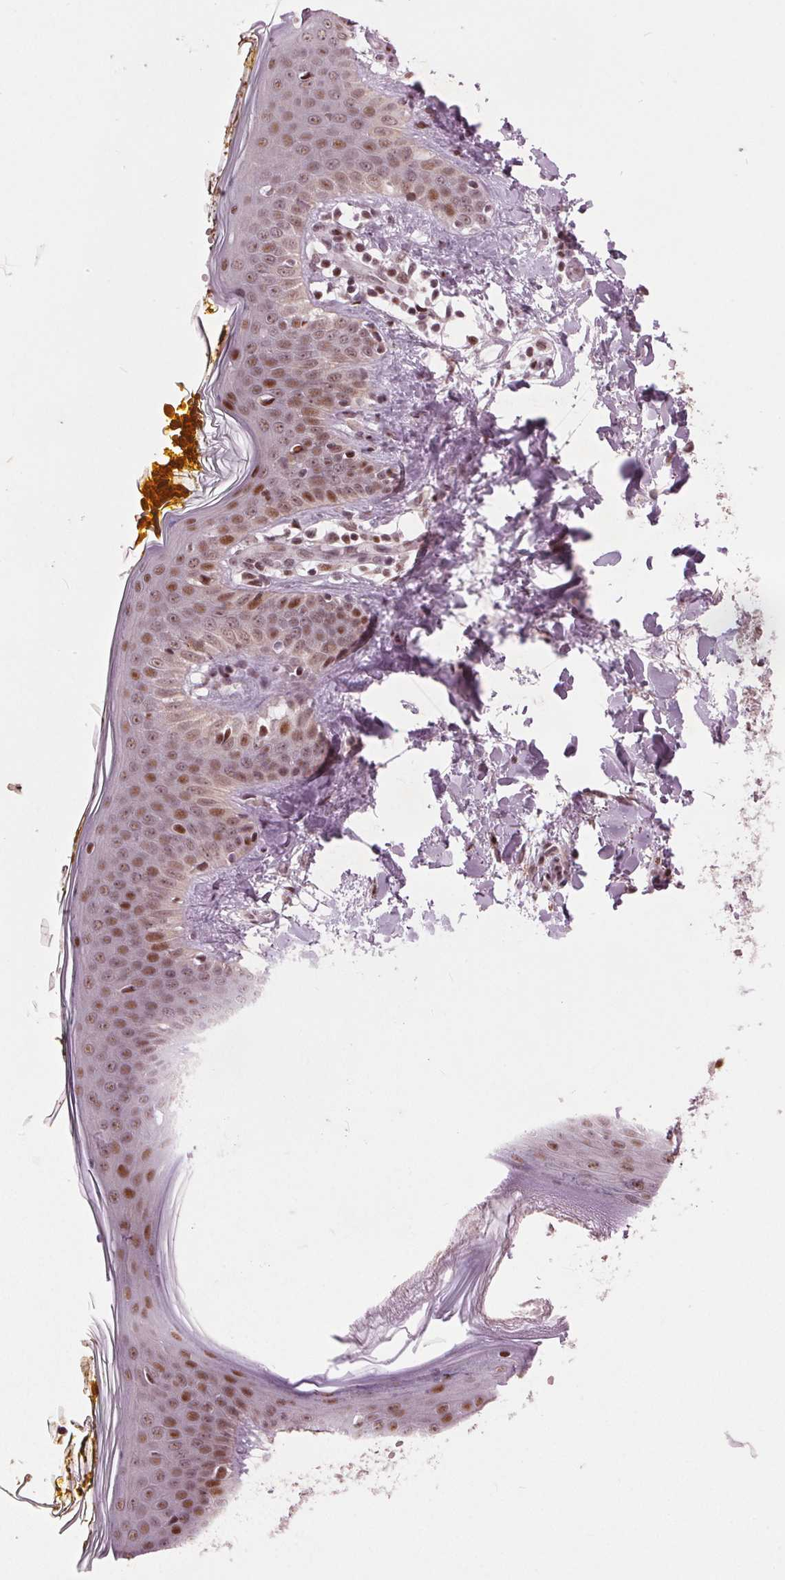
{"staining": {"intensity": "moderate", "quantity": ">75%", "location": "nuclear"}, "tissue": "skin", "cell_type": "Fibroblasts", "image_type": "normal", "snomed": [{"axis": "morphology", "description": "Normal tissue, NOS"}, {"axis": "topography", "description": "Skin"}], "caption": "Moderate nuclear staining is identified in approximately >75% of fibroblasts in benign skin.", "gene": "TTC34", "patient": {"sex": "female", "age": 34}}